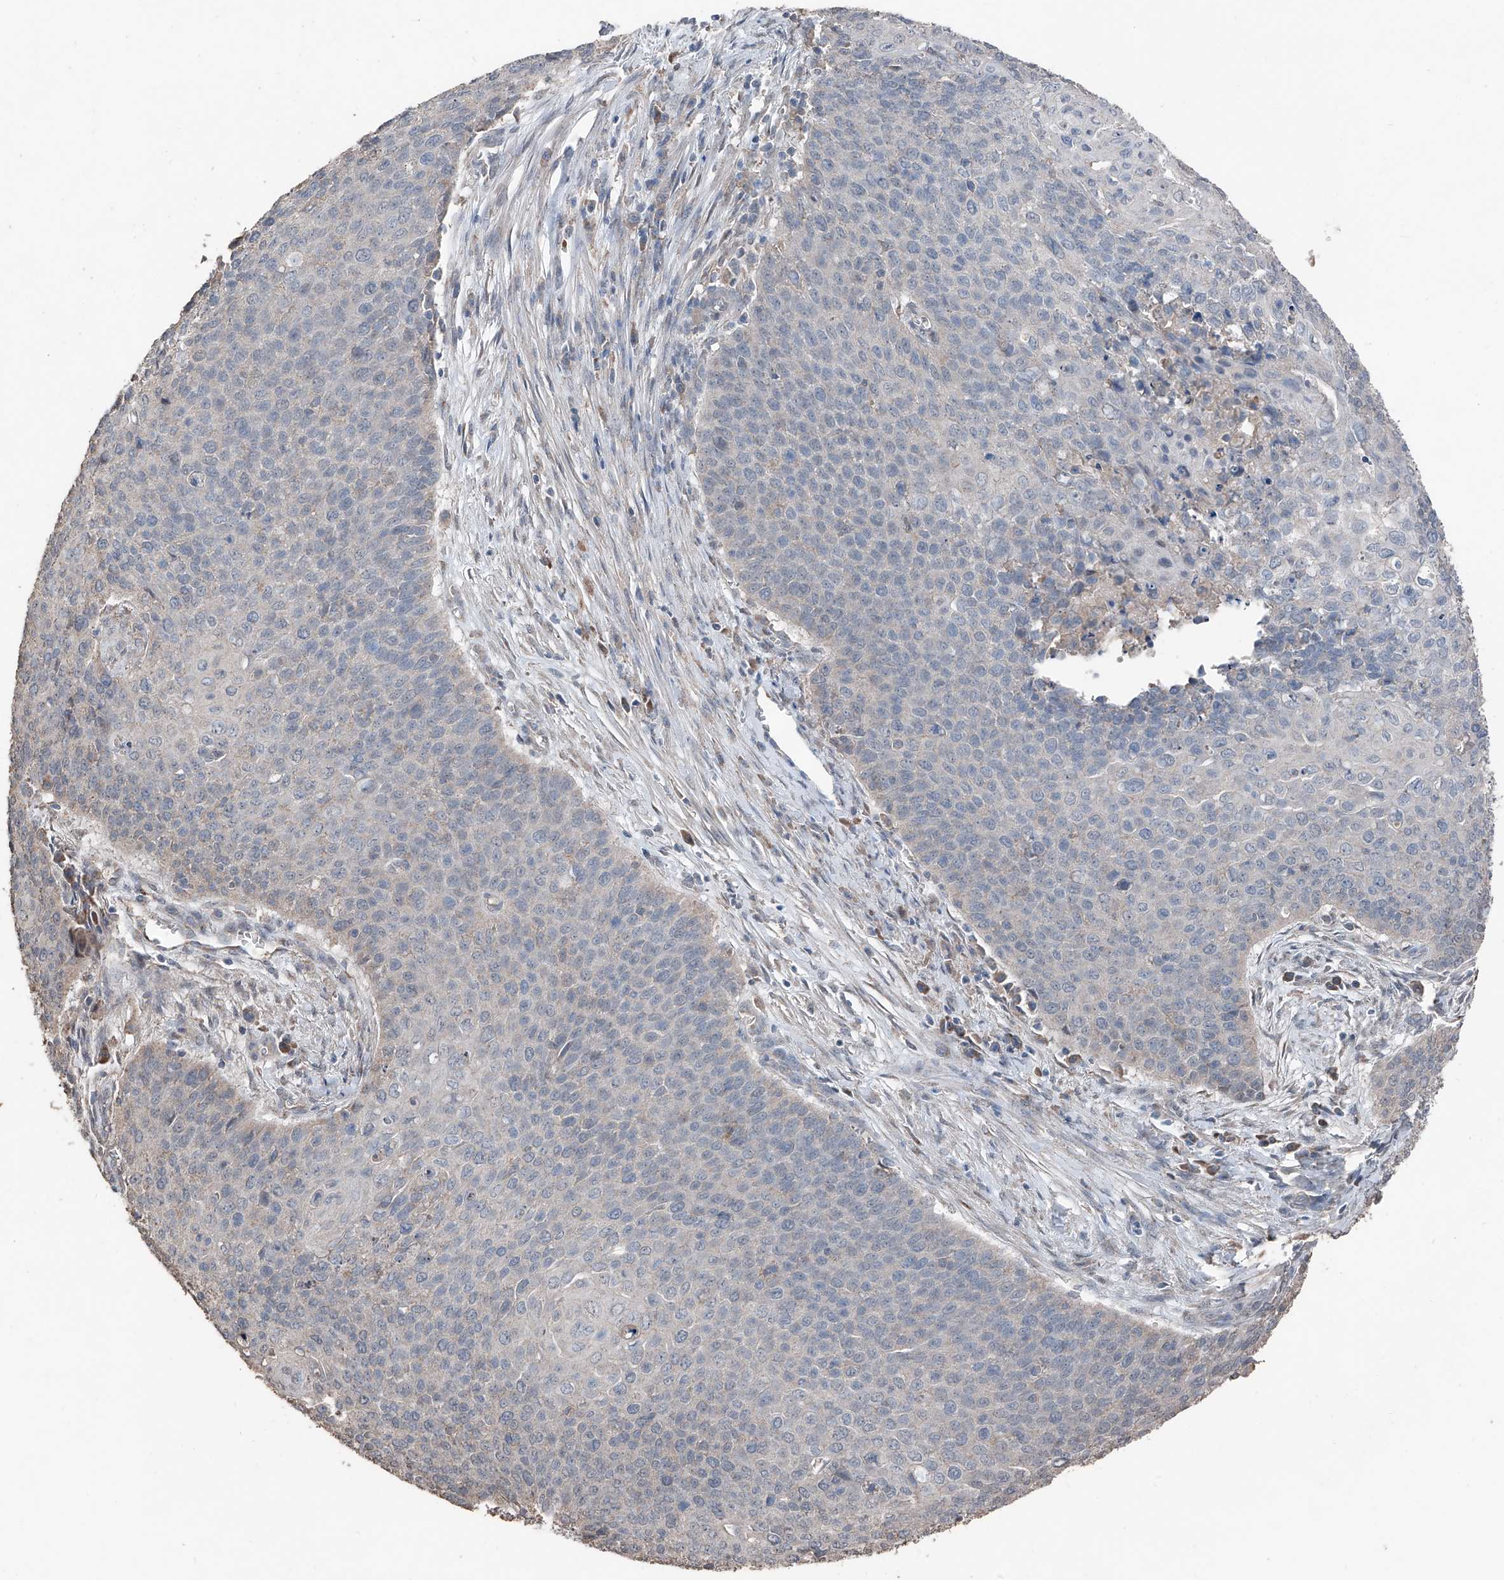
{"staining": {"intensity": "negative", "quantity": "none", "location": "none"}, "tissue": "cervical cancer", "cell_type": "Tumor cells", "image_type": "cancer", "snomed": [{"axis": "morphology", "description": "Squamous cell carcinoma, NOS"}, {"axis": "topography", "description": "Cervix"}], "caption": "Immunohistochemistry (IHC) of human cervical cancer exhibits no staining in tumor cells. (DAB (3,3'-diaminobenzidine) immunohistochemistry (IHC) visualized using brightfield microscopy, high magnification).", "gene": "MAMLD1", "patient": {"sex": "female", "age": 39}}